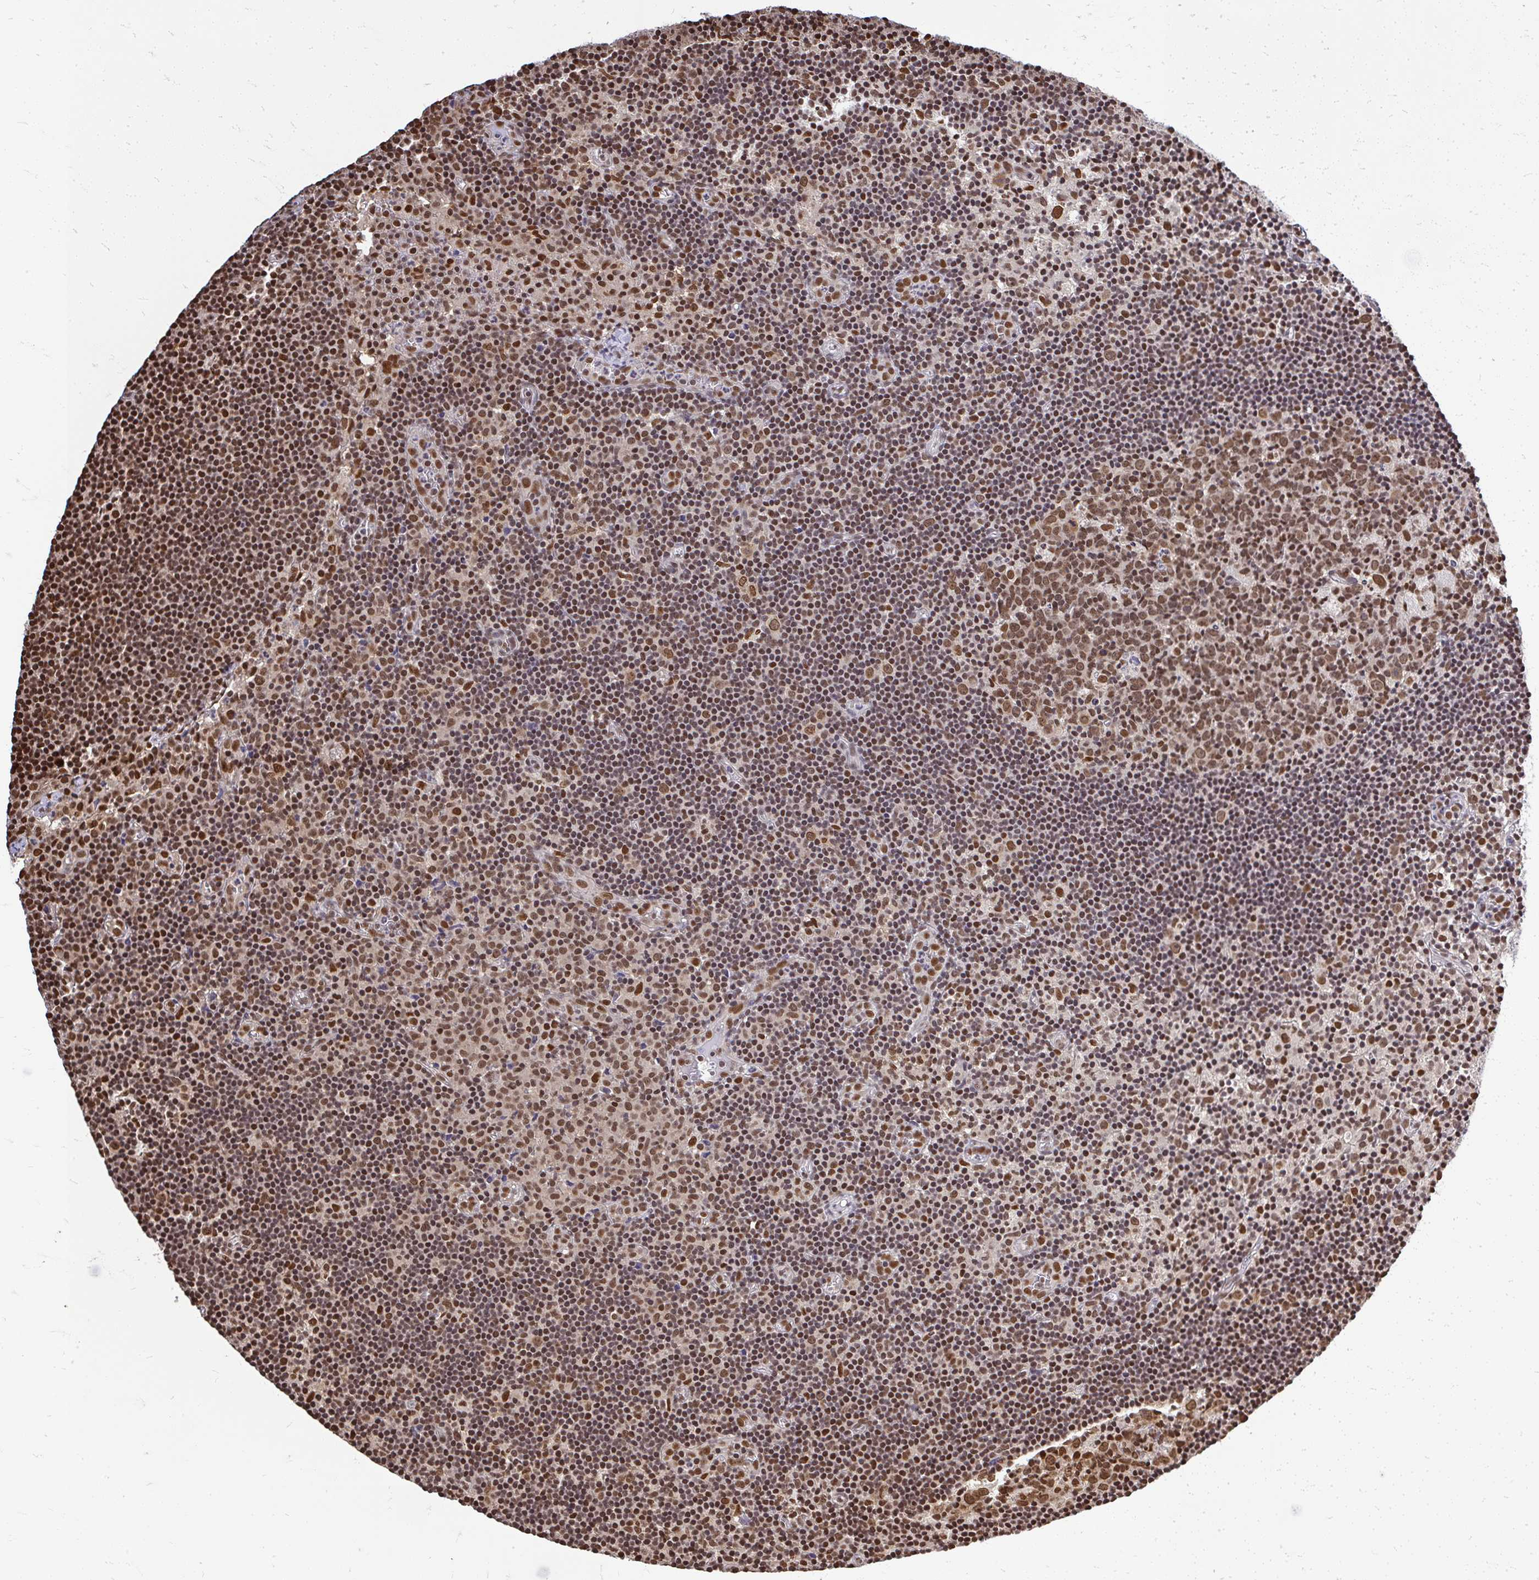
{"staining": {"intensity": "moderate", "quantity": ">75%", "location": "nuclear"}, "tissue": "lymph node", "cell_type": "Germinal center cells", "image_type": "normal", "snomed": [{"axis": "morphology", "description": "Normal tissue, NOS"}, {"axis": "topography", "description": "Lymph node"}], "caption": "Immunohistochemistry (IHC) micrograph of normal lymph node: human lymph node stained using immunohistochemistry exhibits medium levels of moderate protein expression localized specifically in the nuclear of germinal center cells, appearing as a nuclear brown color.", "gene": "XPO1", "patient": {"sex": "female", "age": 45}}